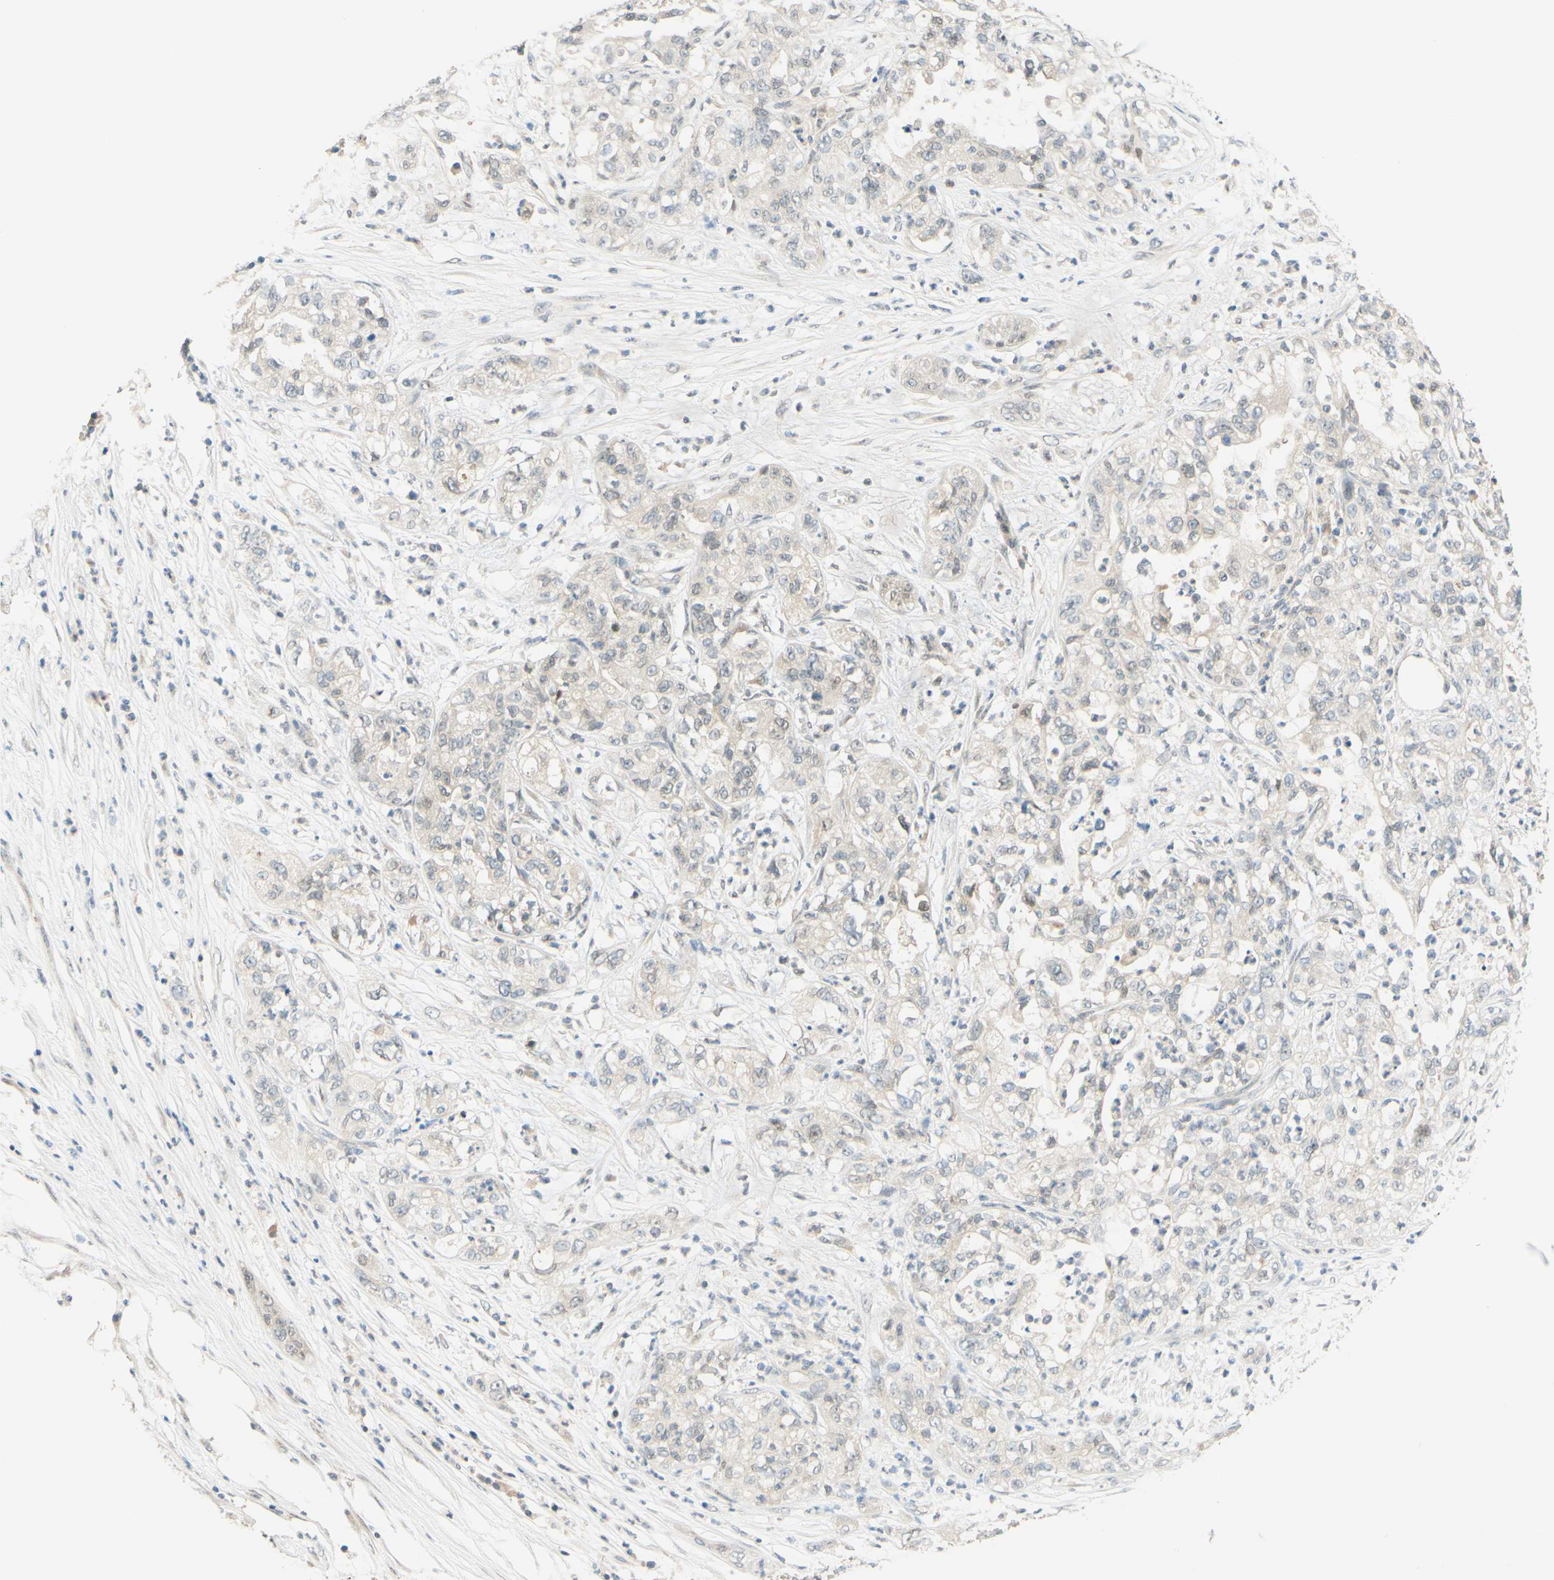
{"staining": {"intensity": "negative", "quantity": "none", "location": "none"}, "tissue": "pancreatic cancer", "cell_type": "Tumor cells", "image_type": "cancer", "snomed": [{"axis": "morphology", "description": "Adenocarcinoma, NOS"}, {"axis": "topography", "description": "Pancreas"}], "caption": "High power microscopy image of an IHC histopathology image of adenocarcinoma (pancreatic), revealing no significant positivity in tumor cells.", "gene": "C2CD2L", "patient": {"sex": "female", "age": 78}}